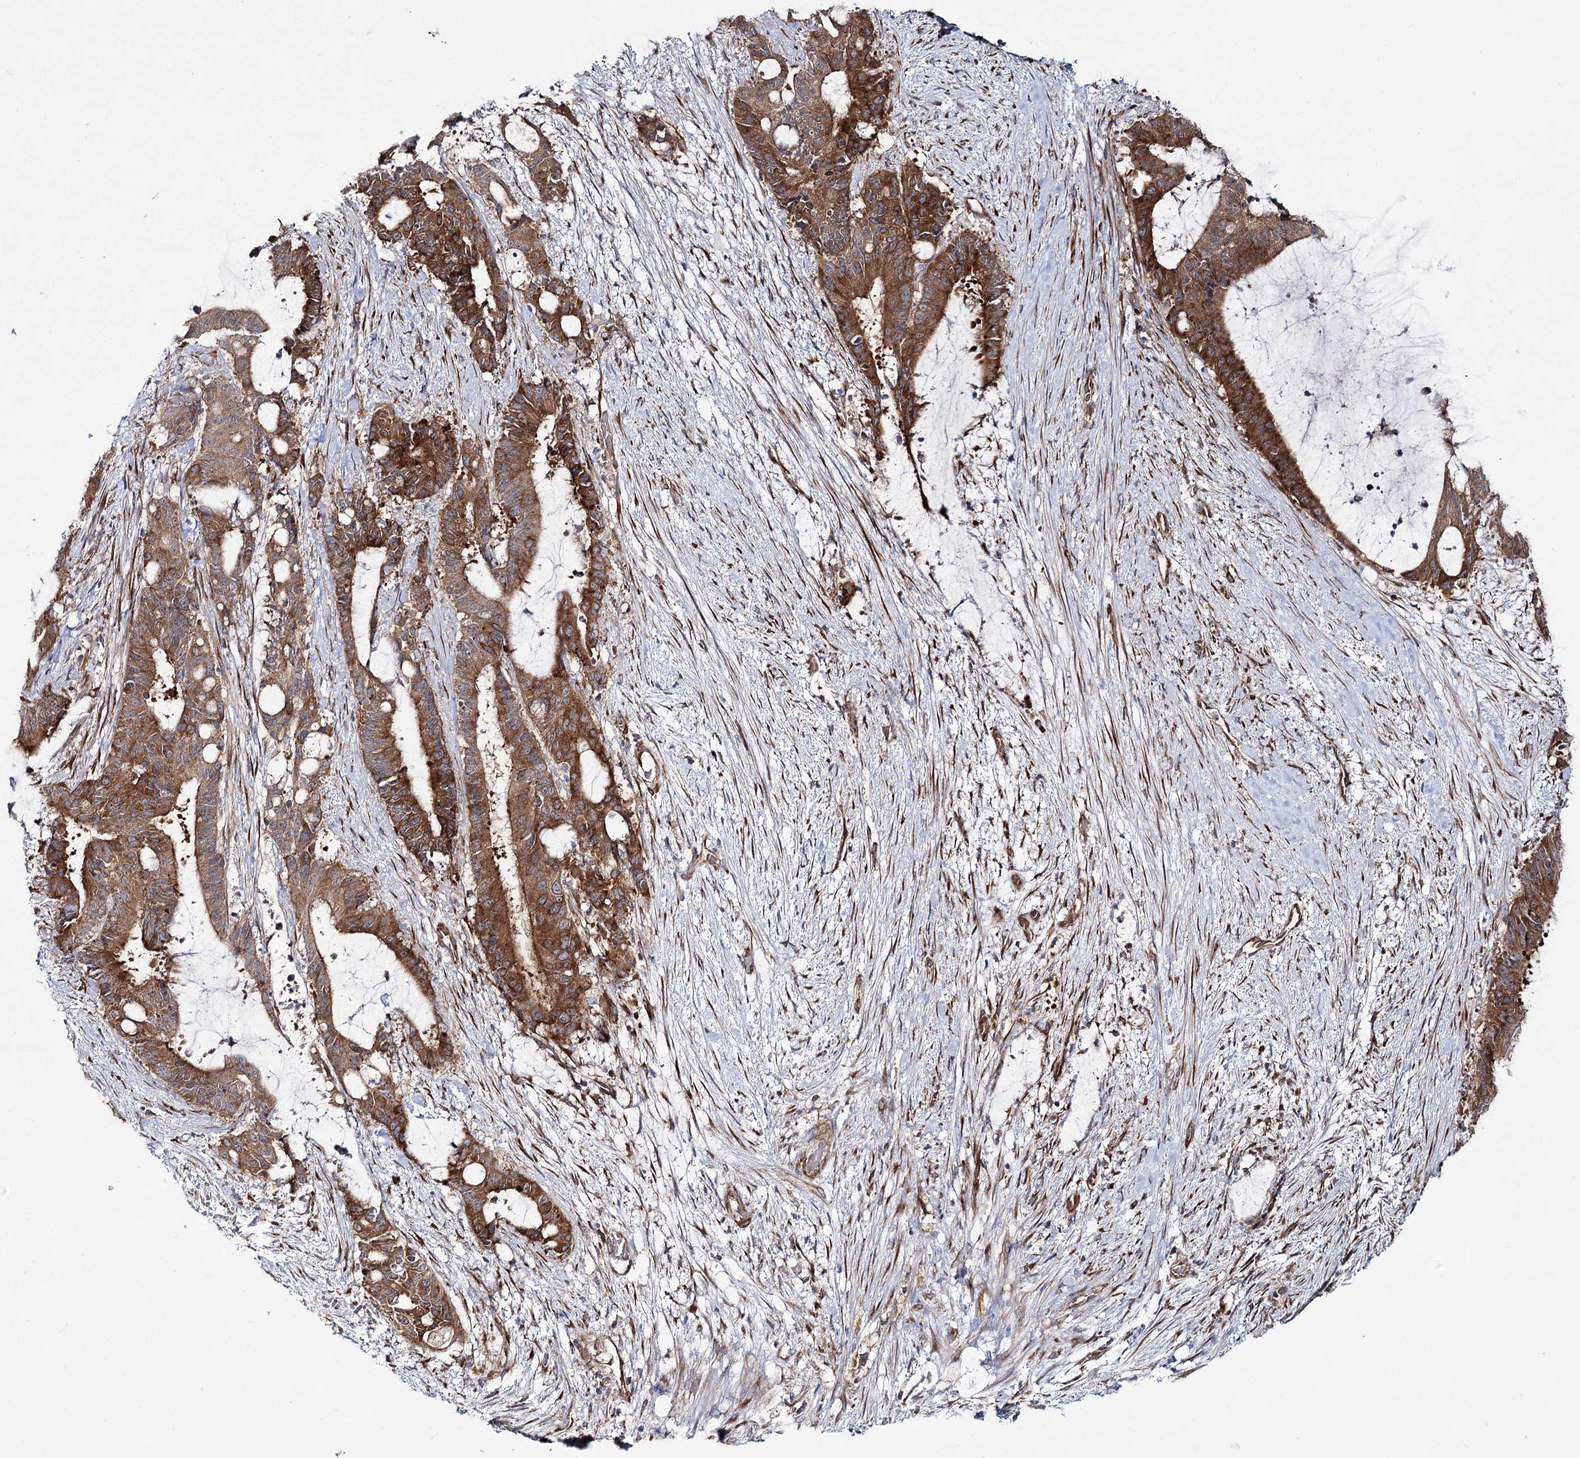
{"staining": {"intensity": "strong", "quantity": ">75%", "location": "cytoplasmic/membranous"}, "tissue": "liver cancer", "cell_type": "Tumor cells", "image_type": "cancer", "snomed": [{"axis": "morphology", "description": "Normal tissue, NOS"}, {"axis": "morphology", "description": "Cholangiocarcinoma"}, {"axis": "topography", "description": "Liver"}, {"axis": "topography", "description": "Peripheral nerve tissue"}], "caption": "DAB (3,3'-diaminobenzidine) immunohistochemical staining of human liver cholangiocarcinoma exhibits strong cytoplasmic/membranous protein positivity in about >75% of tumor cells.", "gene": "VWA2", "patient": {"sex": "female", "age": 73}}